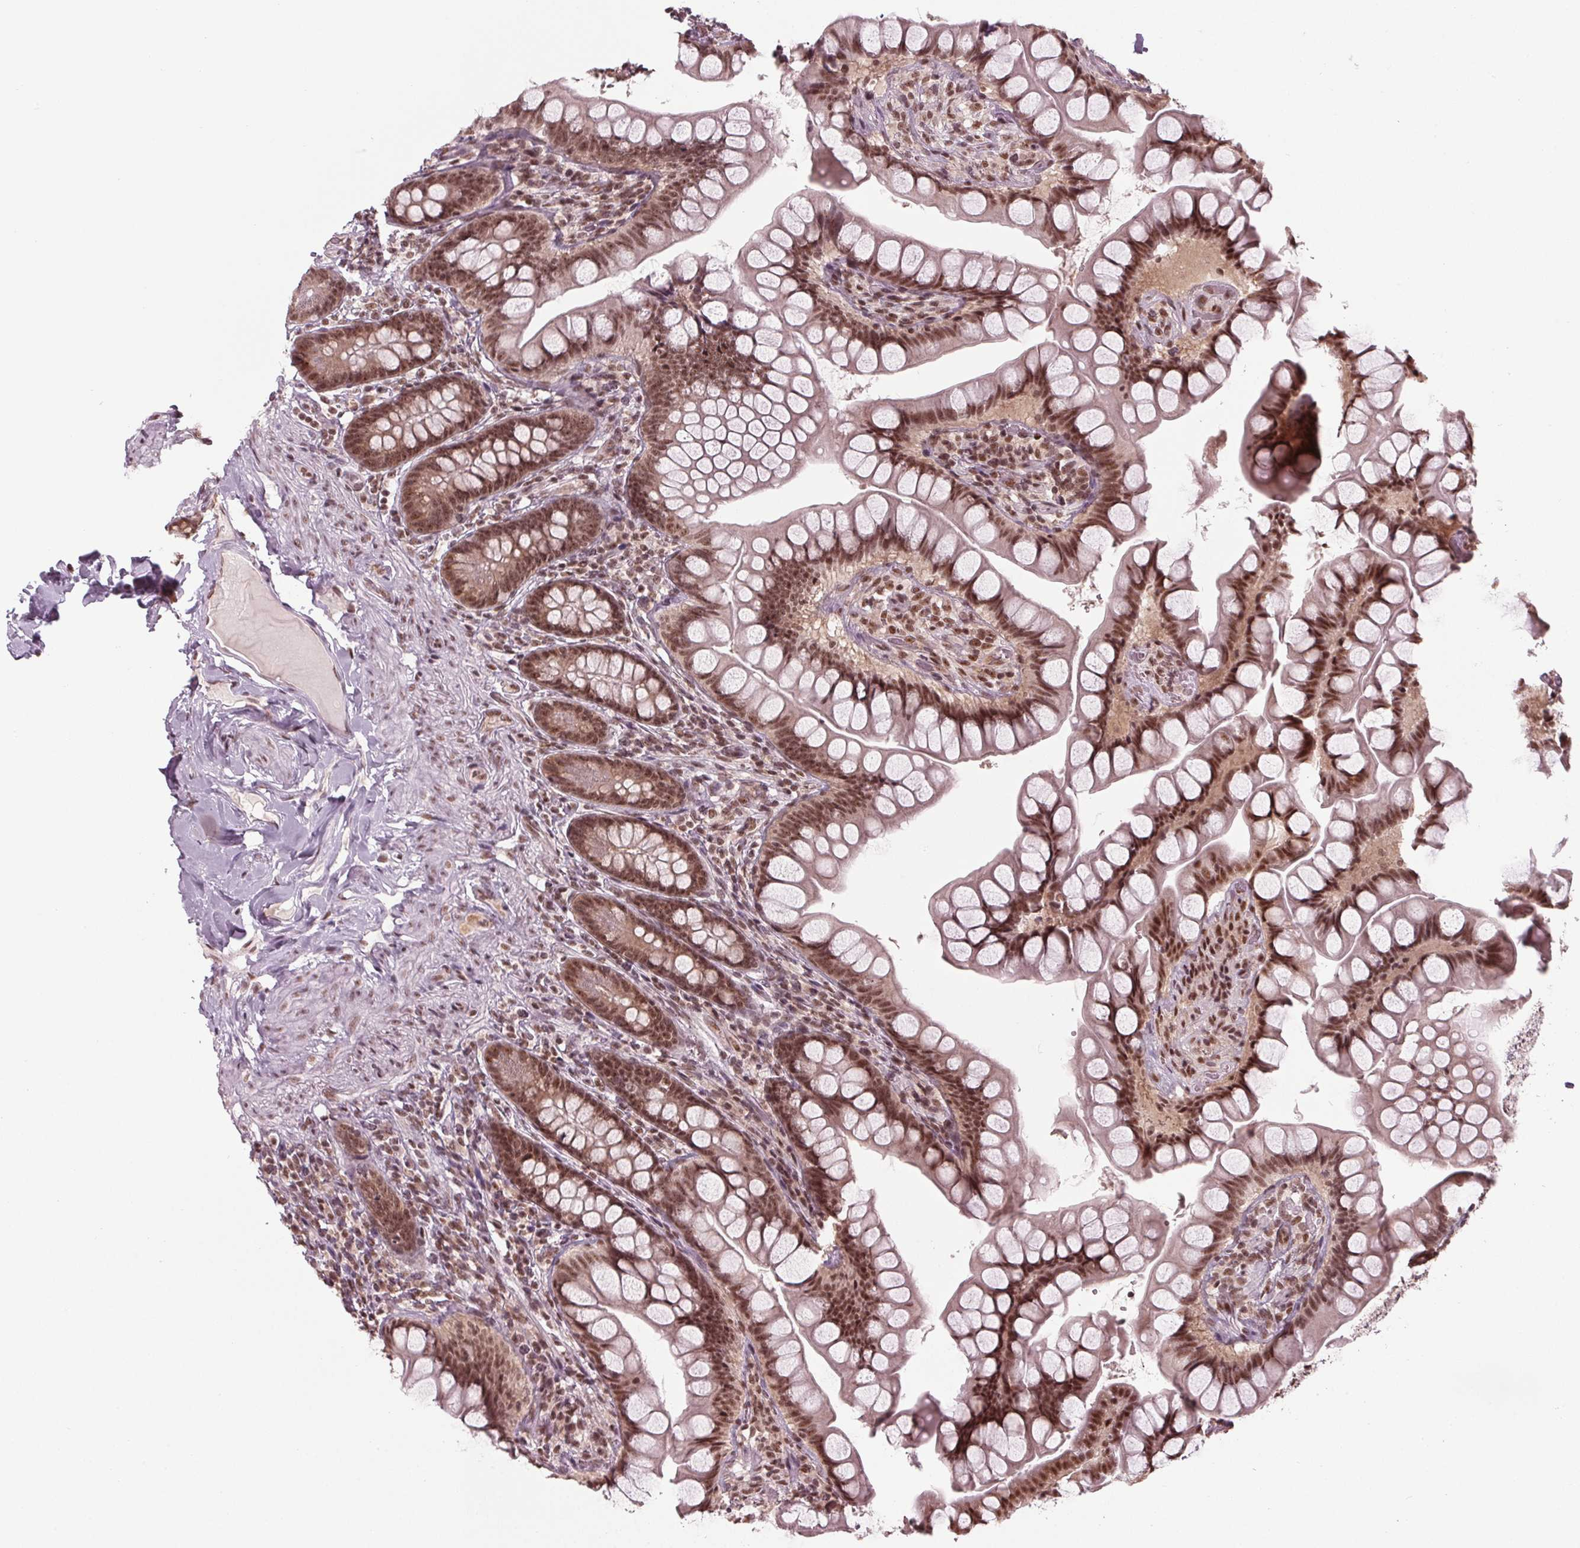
{"staining": {"intensity": "strong", "quantity": ">75%", "location": "nuclear"}, "tissue": "small intestine", "cell_type": "Glandular cells", "image_type": "normal", "snomed": [{"axis": "morphology", "description": "Normal tissue, NOS"}, {"axis": "topography", "description": "Small intestine"}], "caption": "IHC staining of unremarkable small intestine, which displays high levels of strong nuclear staining in about >75% of glandular cells indicating strong nuclear protein positivity. The staining was performed using DAB (brown) for protein detection and nuclei were counterstained in hematoxylin (blue).", "gene": "DDX41", "patient": {"sex": "male", "age": 70}}